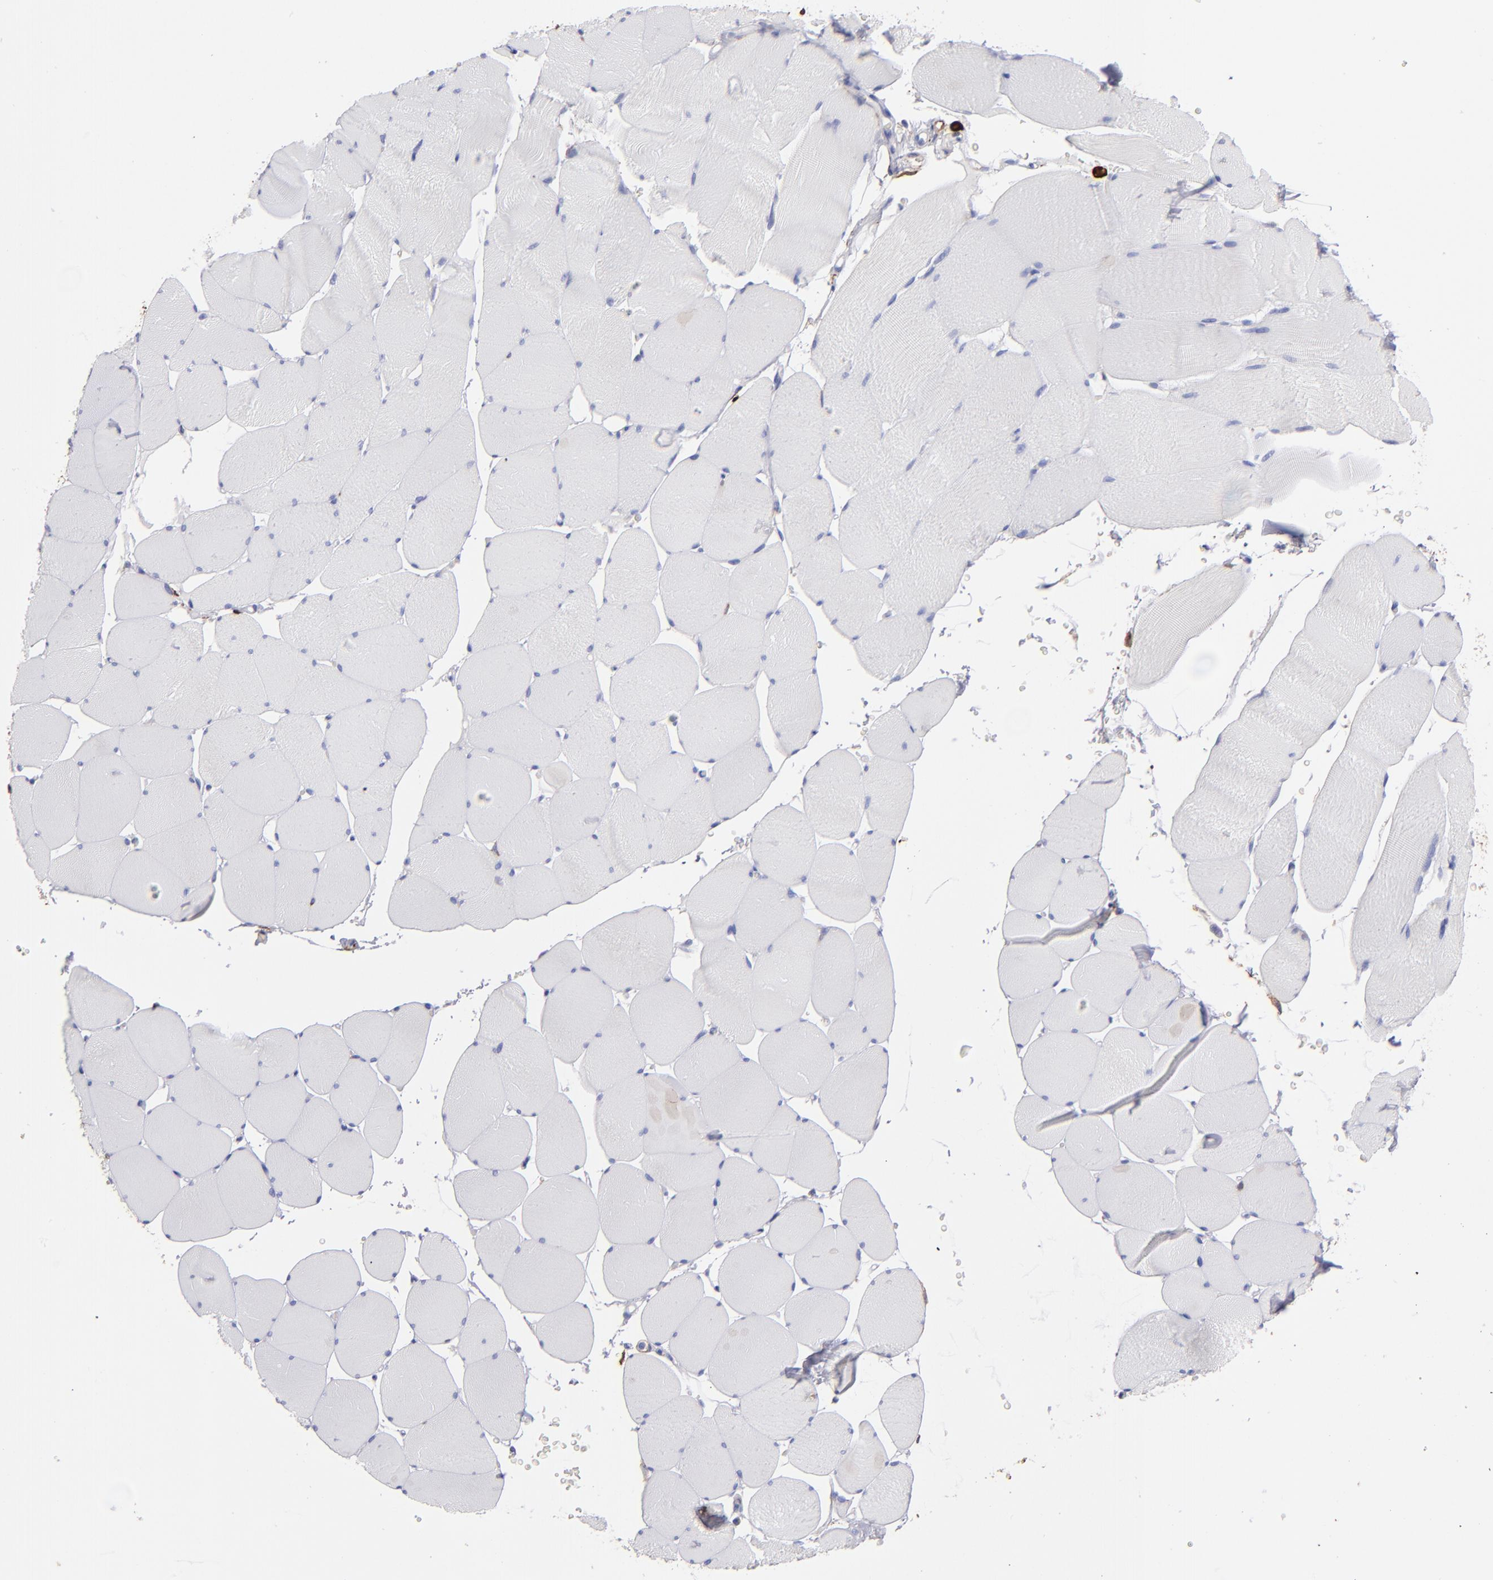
{"staining": {"intensity": "negative", "quantity": "none", "location": "none"}, "tissue": "skeletal muscle", "cell_type": "Myocytes", "image_type": "normal", "snomed": [{"axis": "morphology", "description": "Normal tissue, NOS"}, {"axis": "topography", "description": "Skeletal muscle"}], "caption": "Immunohistochemistry of benign human skeletal muscle exhibits no staining in myocytes. (DAB IHC with hematoxylin counter stain).", "gene": "AHNAK2", "patient": {"sex": "male", "age": 62}}